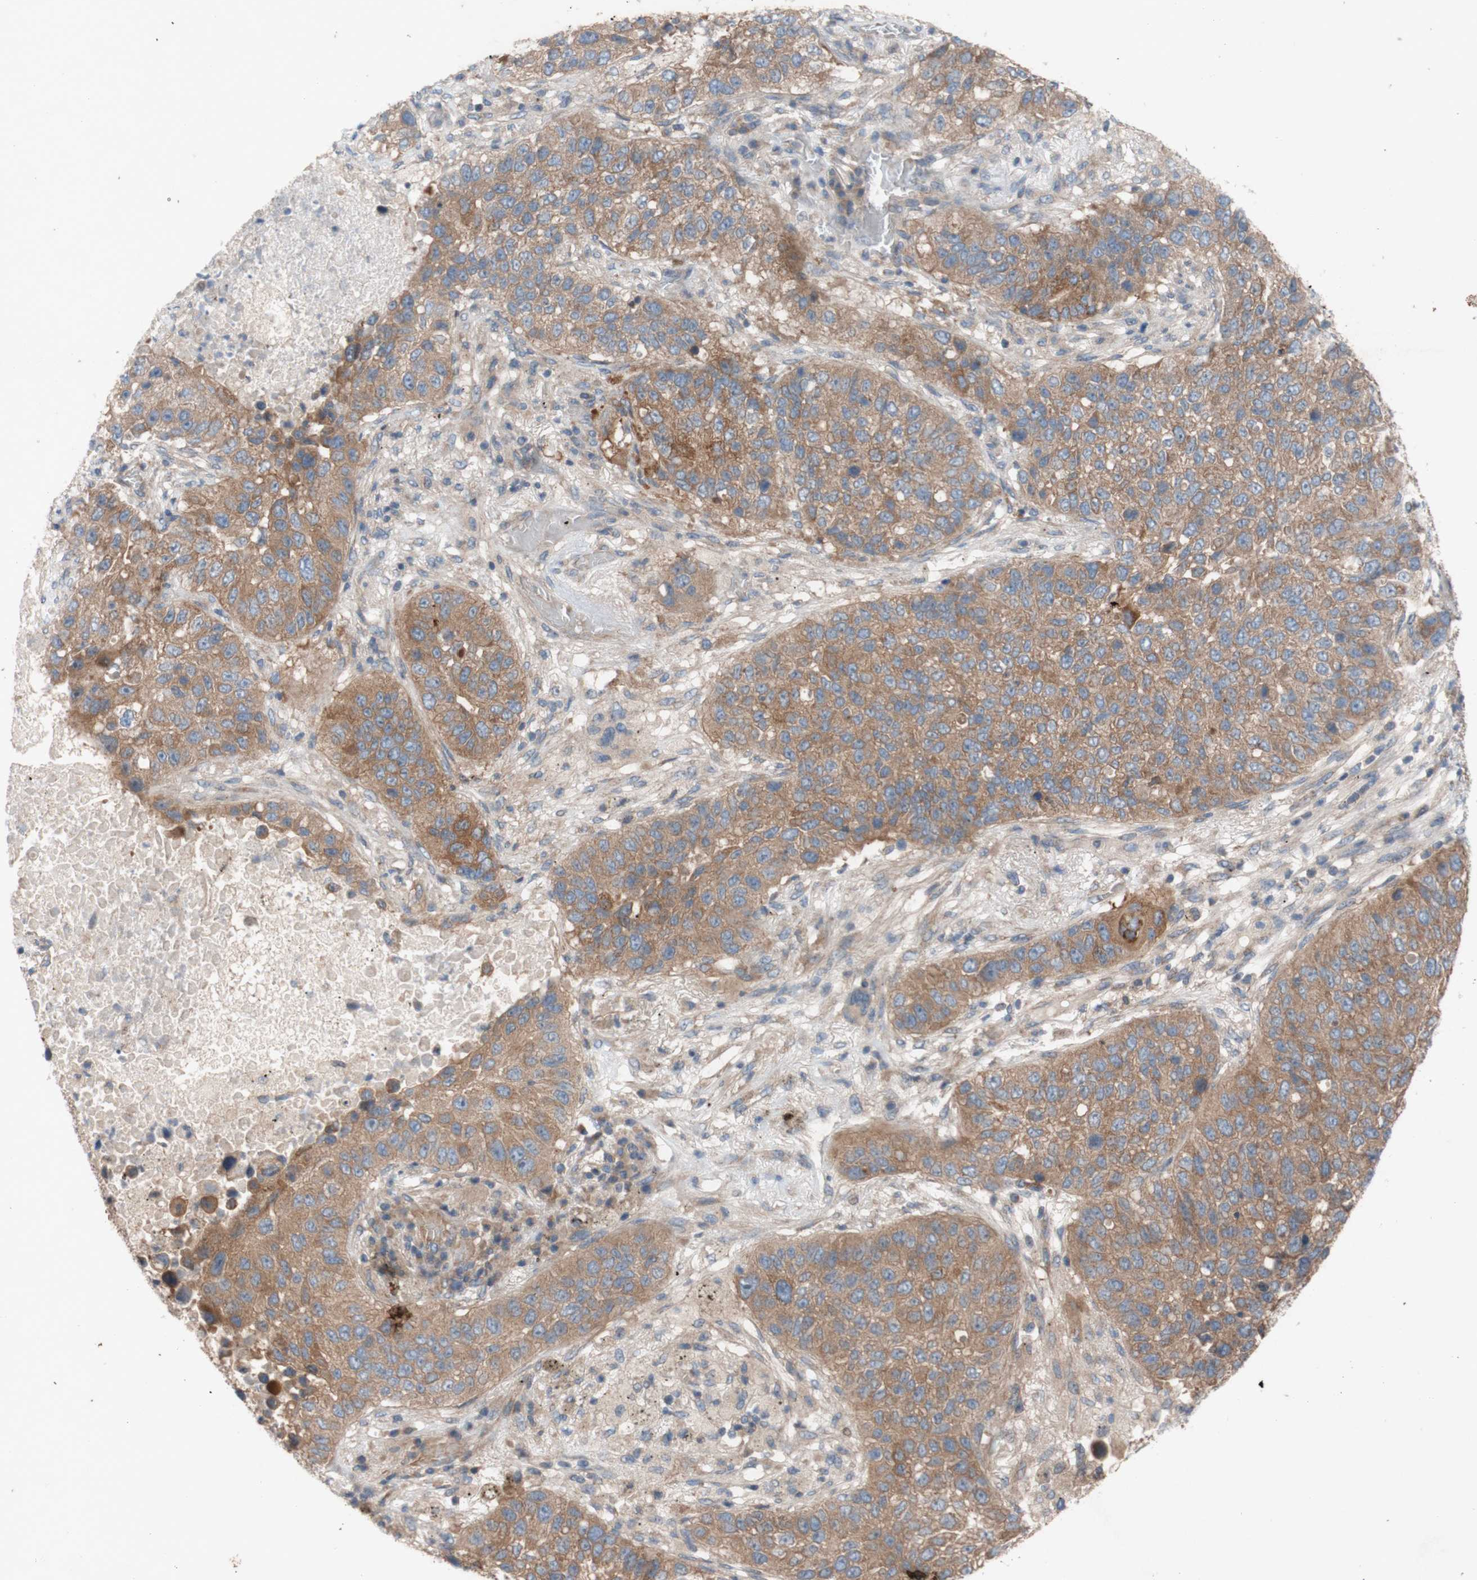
{"staining": {"intensity": "moderate", "quantity": ">75%", "location": "cytoplasmic/membranous"}, "tissue": "lung cancer", "cell_type": "Tumor cells", "image_type": "cancer", "snomed": [{"axis": "morphology", "description": "Squamous cell carcinoma, NOS"}, {"axis": "topography", "description": "Lung"}], "caption": "Squamous cell carcinoma (lung) stained with immunohistochemistry displays moderate cytoplasmic/membranous staining in about >75% of tumor cells. Using DAB (3,3'-diaminobenzidine) (brown) and hematoxylin (blue) stains, captured at high magnification using brightfield microscopy.", "gene": "TST", "patient": {"sex": "male", "age": 57}}